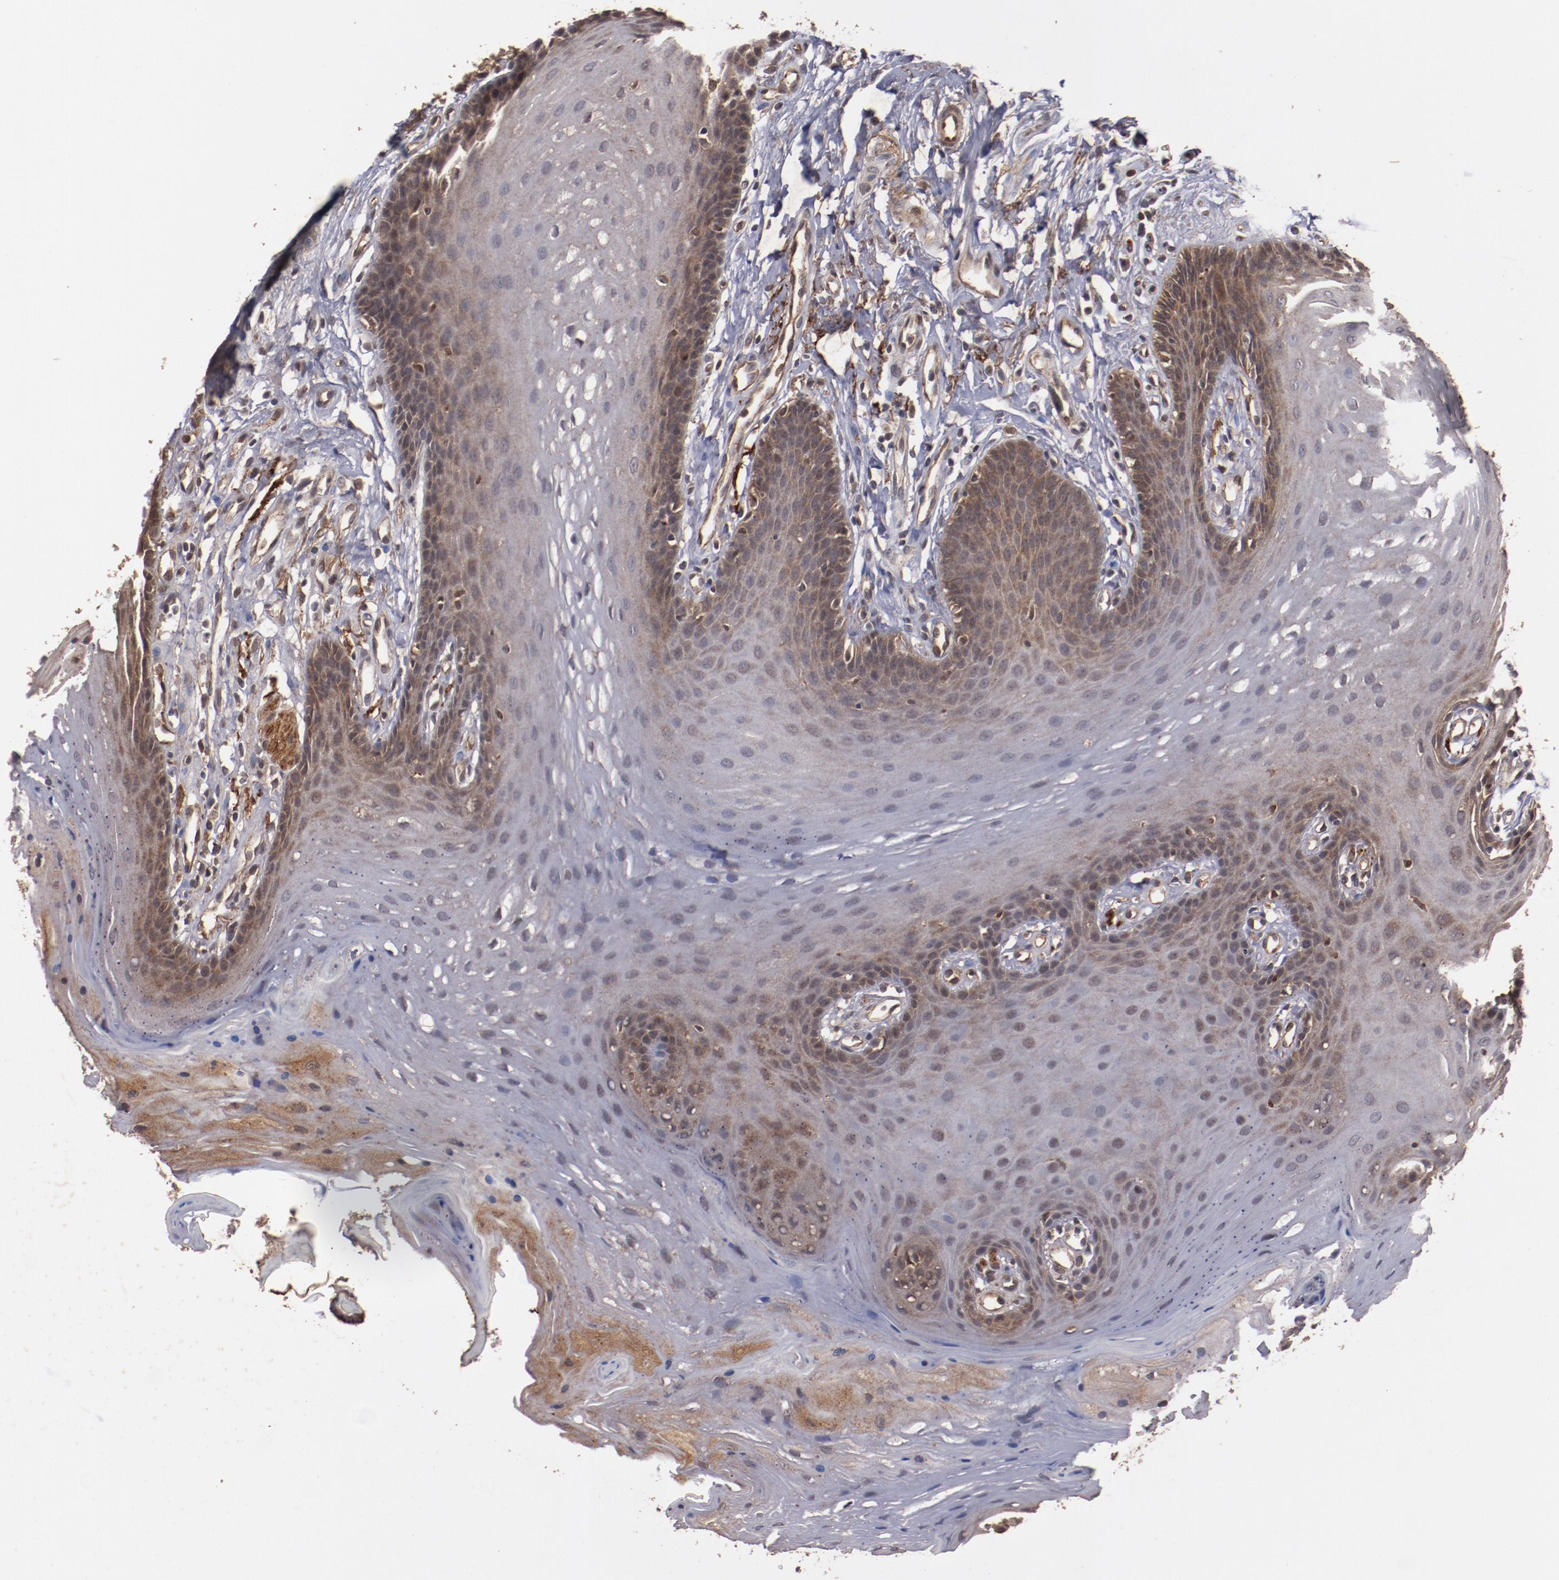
{"staining": {"intensity": "moderate", "quantity": "25%-75%", "location": "cytoplasmic/membranous"}, "tissue": "oral mucosa", "cell_type": "Squamous epithelial cells", "image_type": "normal", "snomed": [{"axis": "morphology", "description": "Normal tissue, NOS"}, {"axis": "topography", "description": "Oral tissue"}], "caption": "This is an image of IHC staining of normal oral mucosa, which shows moderate positivity in the cytoplasmic/membranous of squamous epithelial cells.", "gene": "TENM1", "patient": {"sex": "male", "age": 62}}